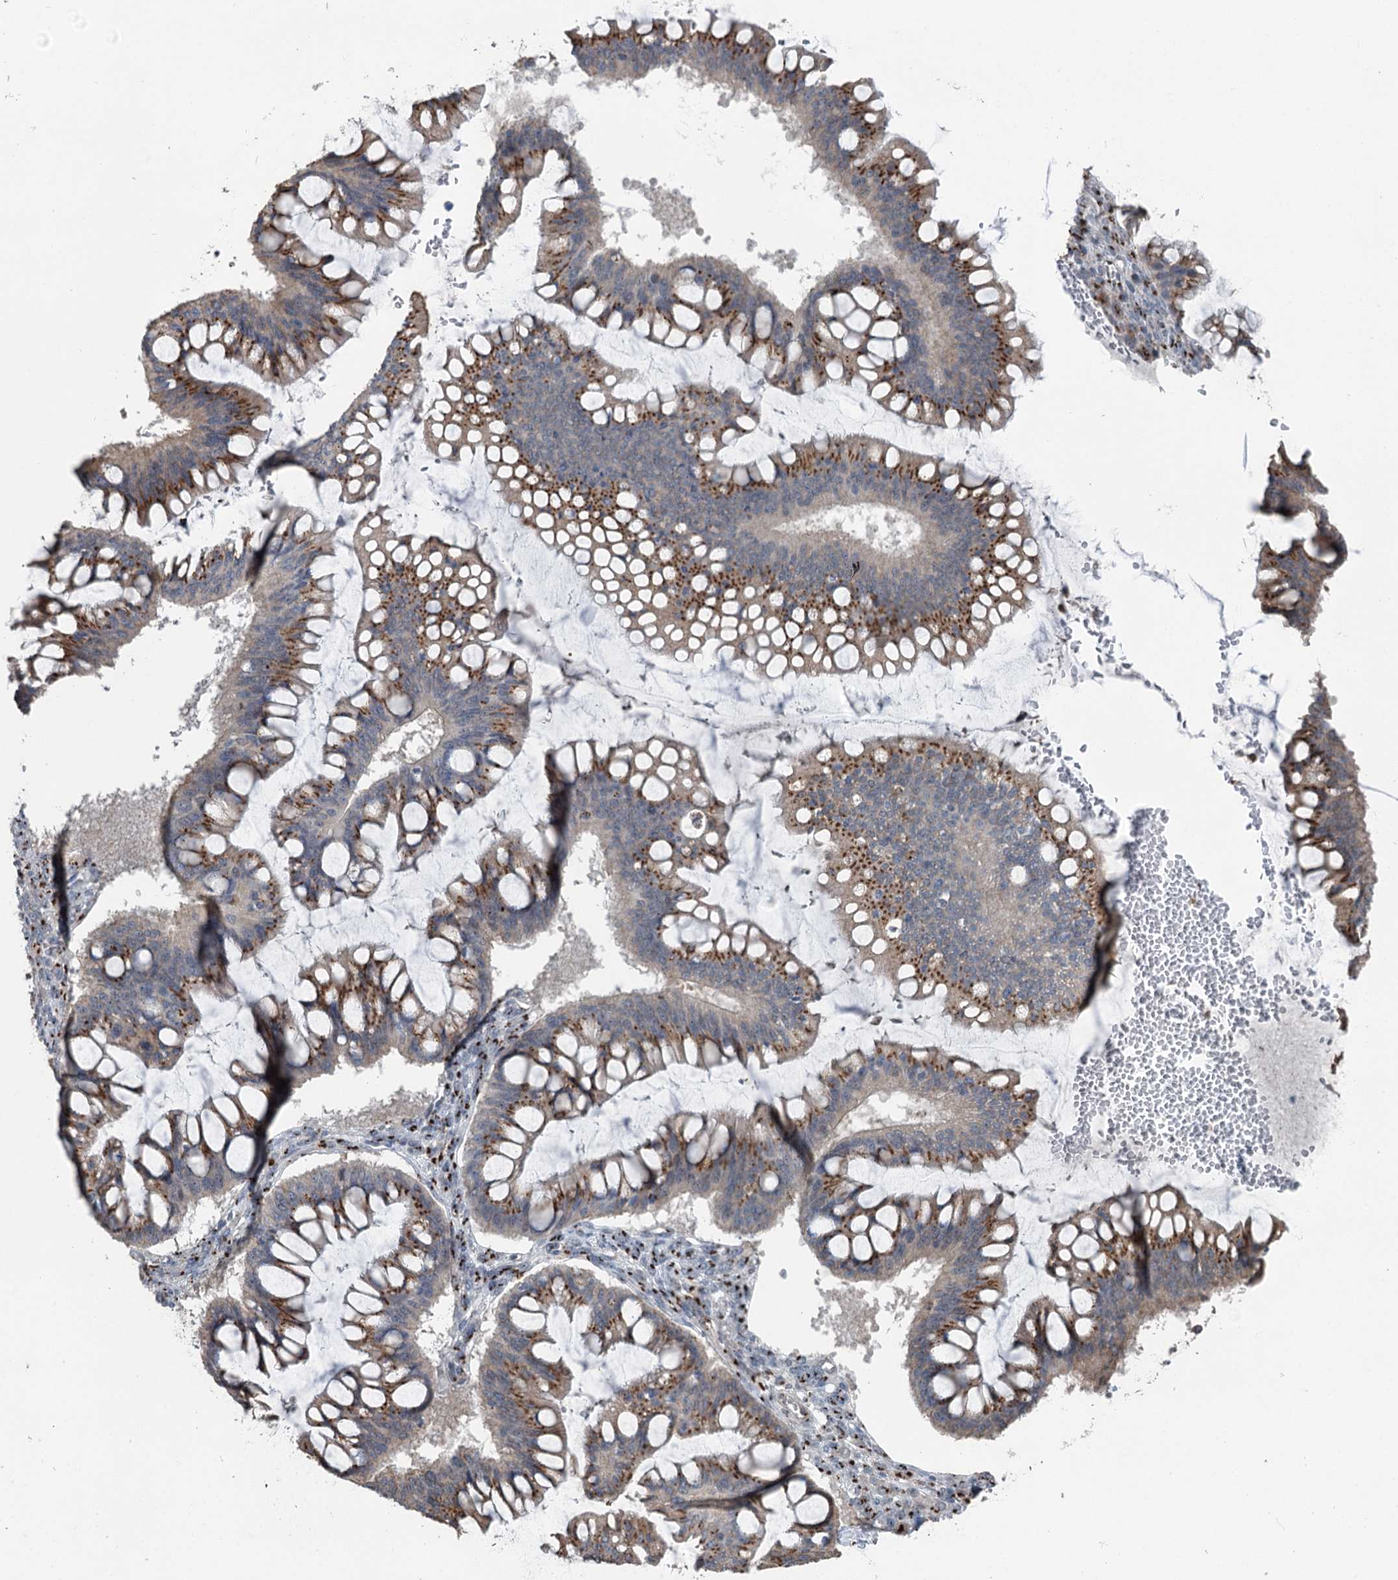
{"staining": {"intensity": "moderate", "quantity": ">75%", "location": "cytoplasmic/membranous"}, "tissue": "ovarian cancer", "cell_type": "Tumor cells", "image_type": "cancer", "snomed": [{"axis": "morphology", "description": "Cystadenocarcinoma, mucinous, NOS"}, {"axis": "topography", "description": "Ovary"}], "caption": "Brown immunohistochemical staining in human ovarian mucinous cystadenocarcinoma displays moderate cytoplasmic/membranous positivity in about >75% of tumor cells. The protein of interest is shown in brown color, while the nuclei are stained blue.", "gene": "ITIH5", "patient": {"sex": "female", "age": 73}}